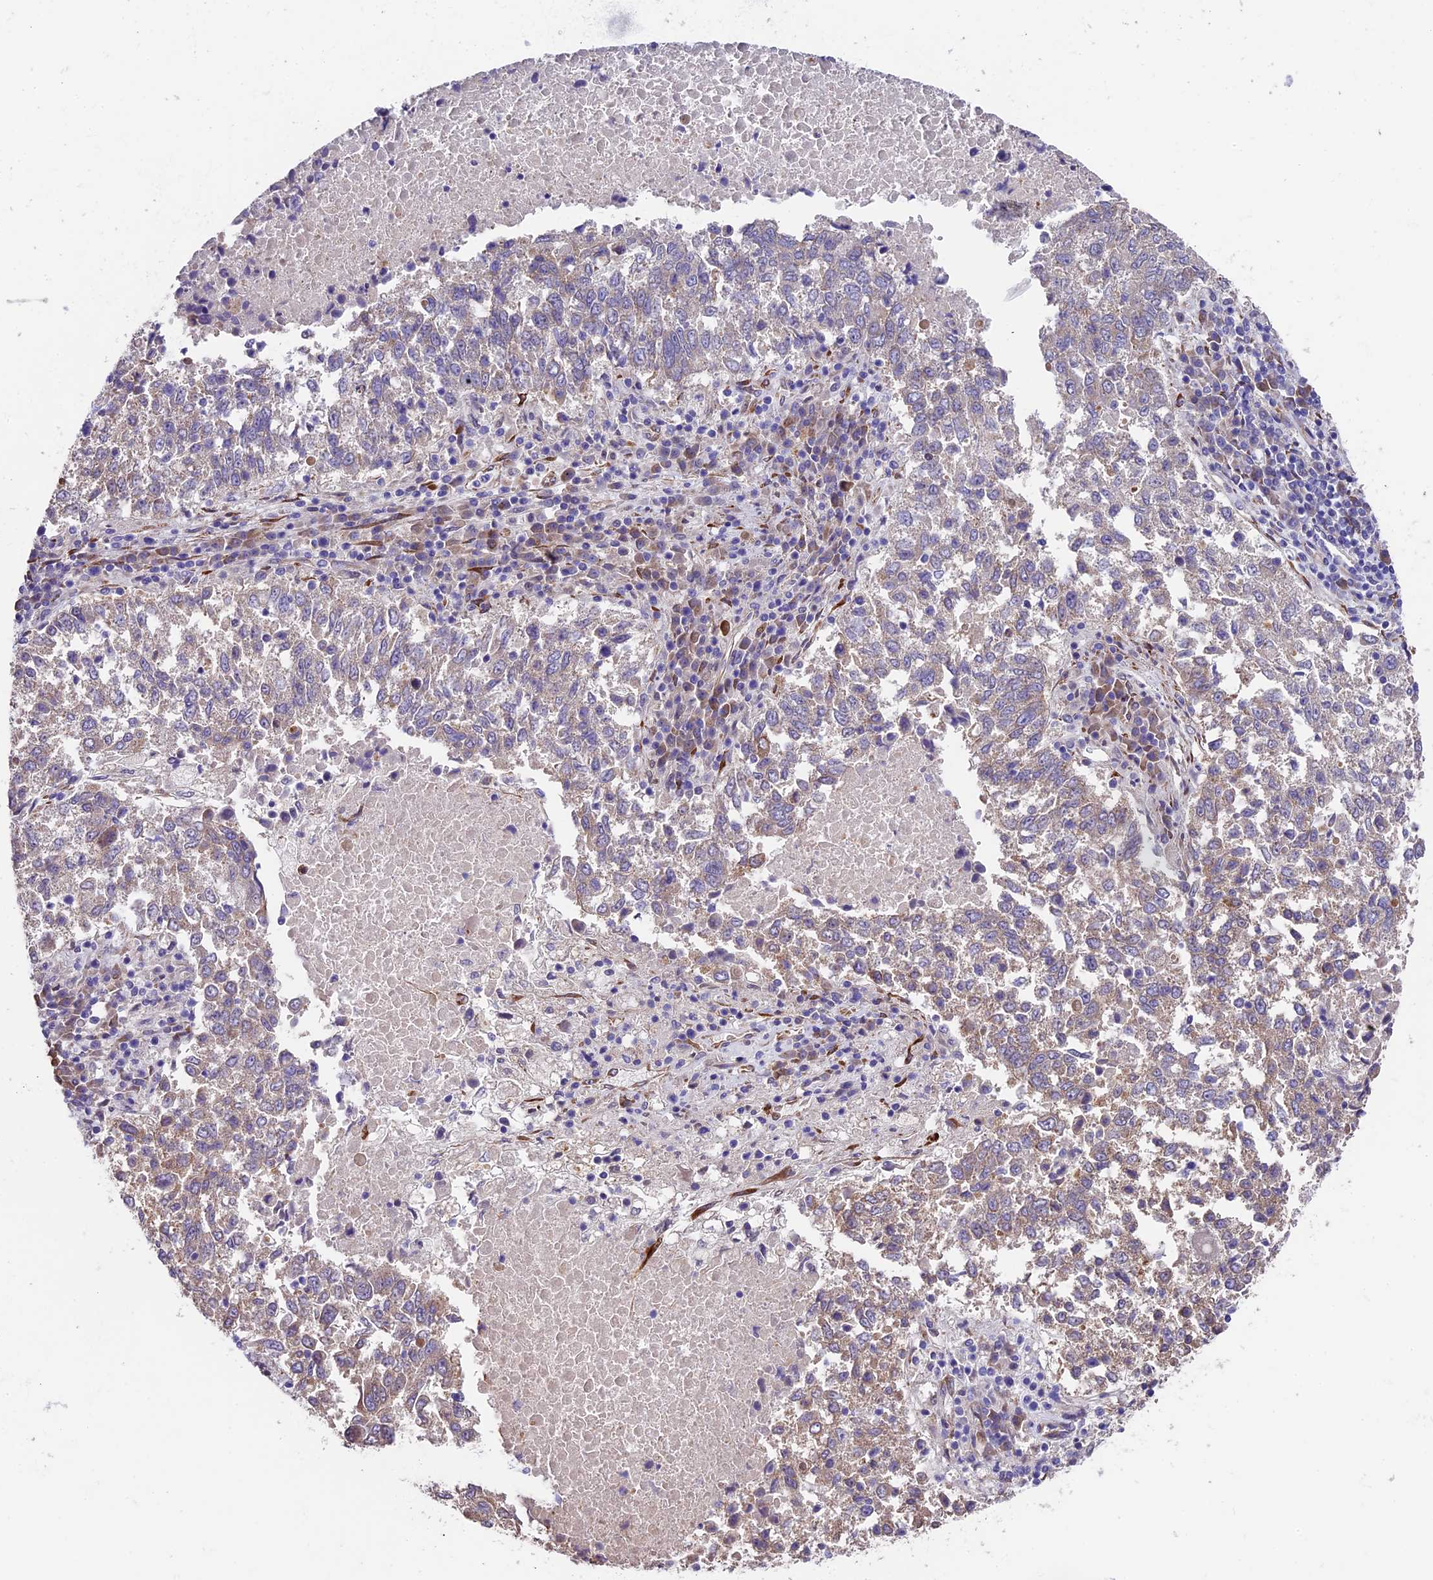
{"staining": {"intensity": "weak", "quantity": "<25%", "location": "cytoplasmic/membranous"}, "tissue": "lung cancer", "cell_type": "Tumor cells", "image_type": "cancer", "snomed": [{"axis": "morphology", "description": "Squamous cell carcinoma, NOS"}, {"axis": "topography", "description": "Lung"}], "caption": "Lung cancer stained for a protein using IHC exhibits no staining tumor cells.", "gene": "LSM7", "patient": {"sex": "male", "age": 73}}